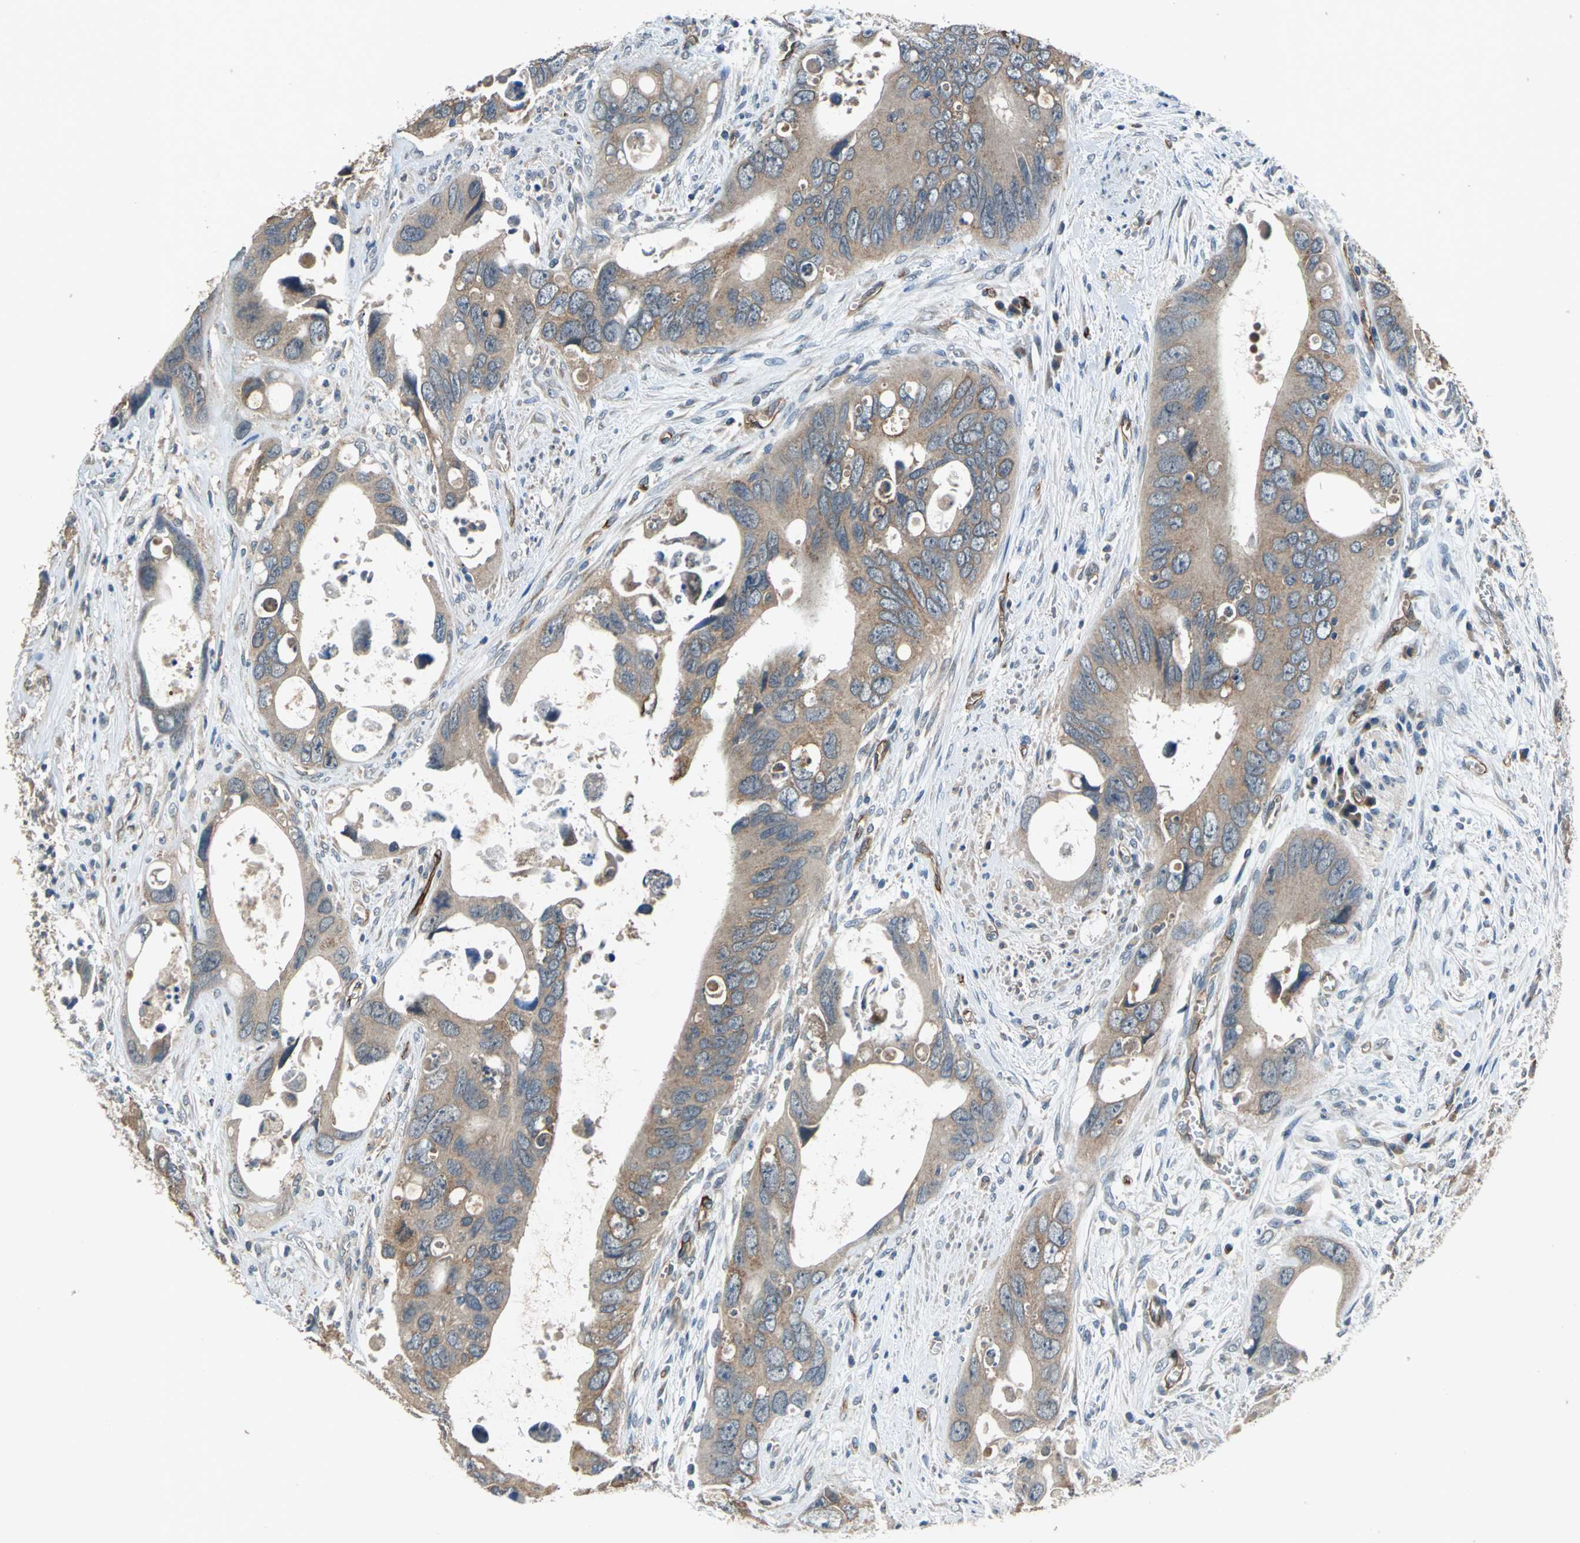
{"staining": {"intensity": "moderate", "quantity": ">75%", "location": "cytoplasmic/membranous"}, "tissue": "colorectal cancer", "cell_type": "Tumor cells", "image_type": "cancer", "snomed": [{"axis": "morphology", "description": "Adenocarcinoma, NOS"}, {"axis": "topography", "description": "Rectum"}], "caption": "DAB immunohistochemical staining of human adenocarcinoma (colorectal) demonstrates moderate cytoplasmic/membranous protein expression in about >75% of tumor cells. (DAB (3,3'-diaminobenzidine) IHC, brown staining for protein, blue staining for nuclei).", "gene": "EMCN", "patient": {"sex": "male", "age": 70}}